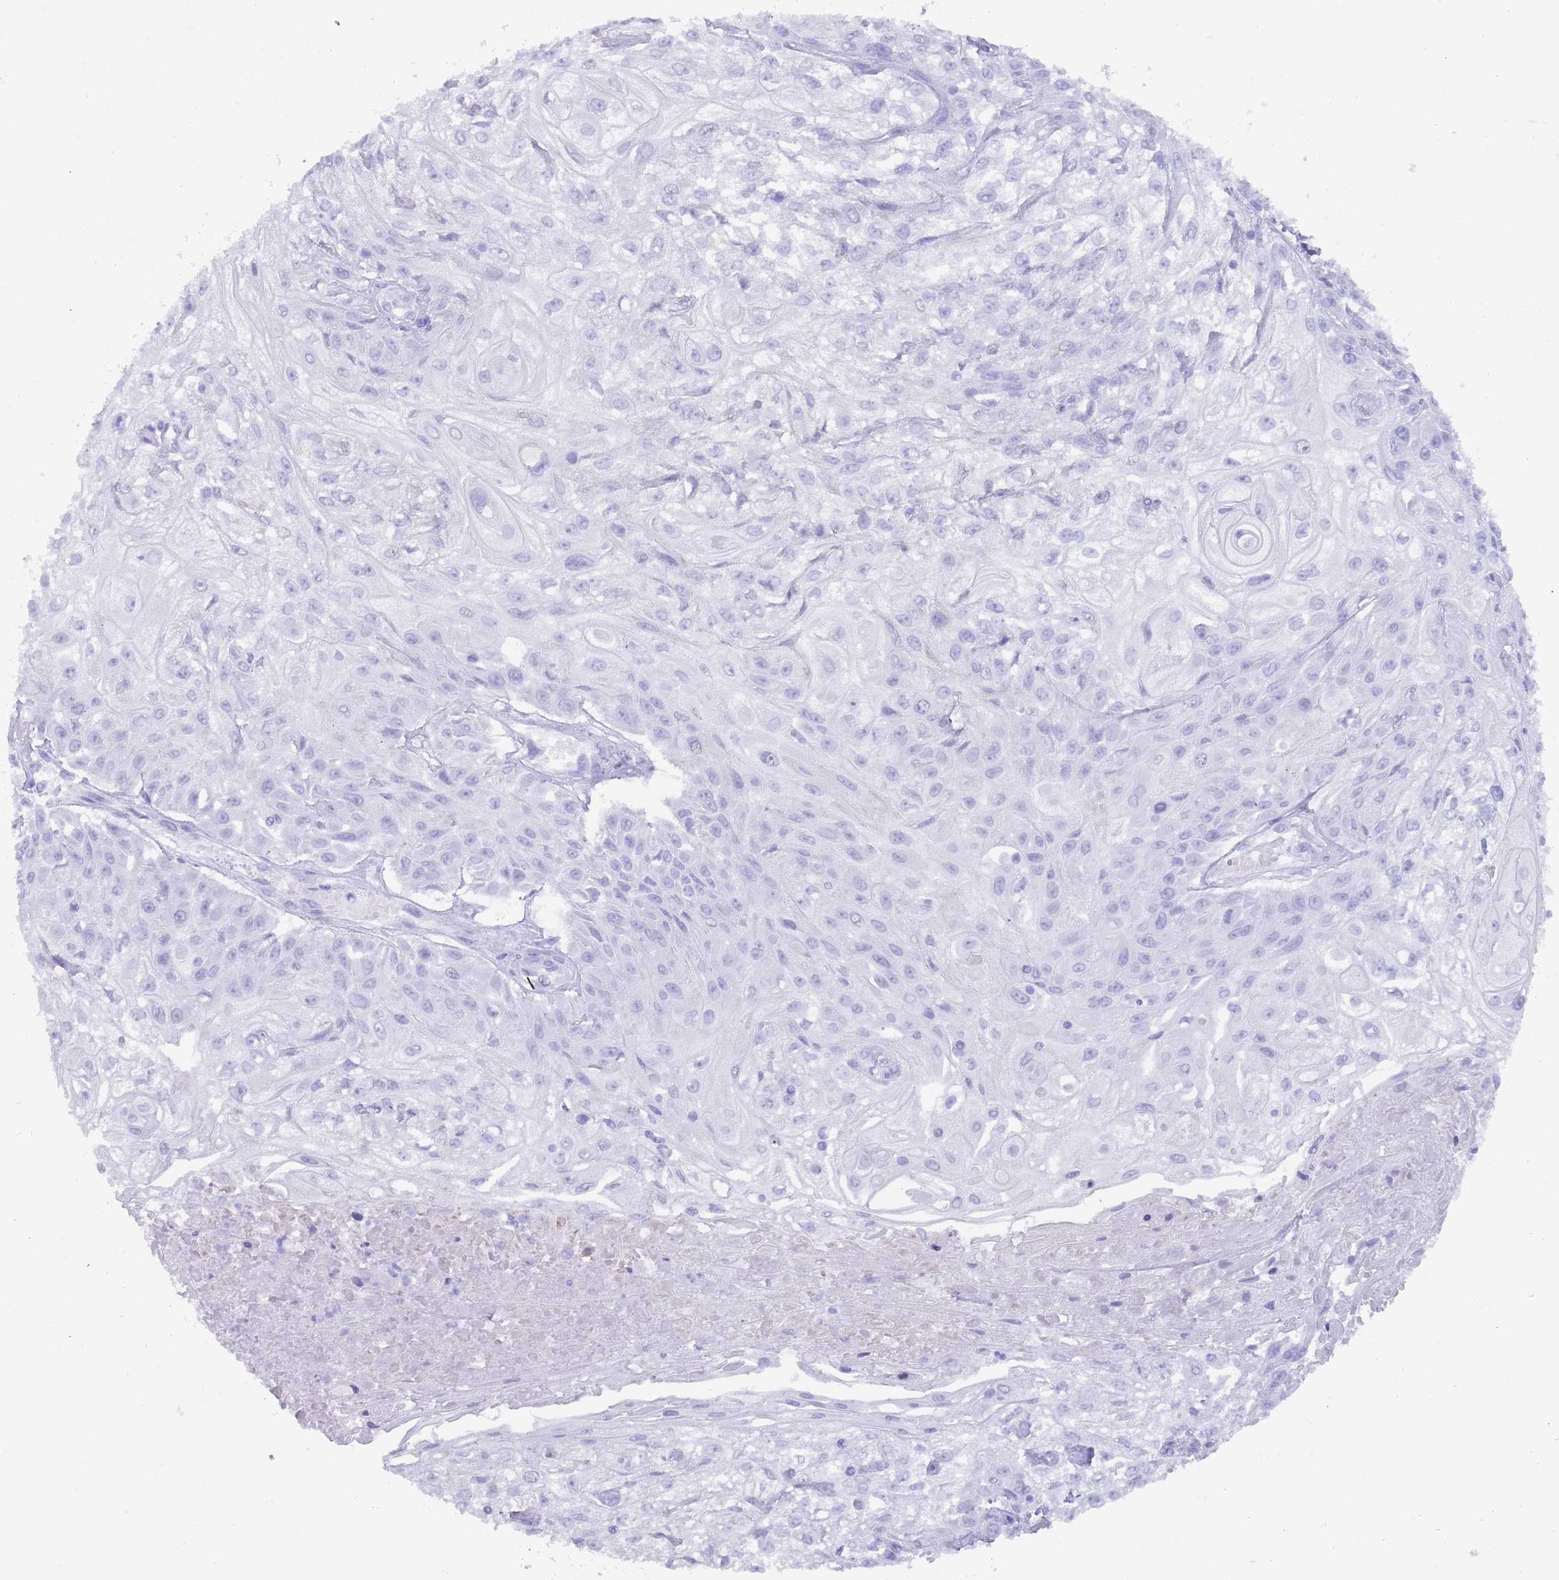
{"staining": {"intensity": "negative", "quantity": "none", "location": "none"}, "tissue": "skin cancer", "cell_type": "Tumor cells", "image_type": "cancer", "snomed": [{"axis": "morphology", "description": "Squamous cell carcinoma, NOS"}, {"axis": "morphology", "description": "Squamous cell carcinoma, metastatic, NOS"}, {"axis": "topography", "description": "Skin"}, {"axis": "topography", "description": "Lymph node"}], "caption": "Tumor cells are negative for brown protein staining in skin cancer.", "gene": "HDAC8", "patient": {"sex": "male", "age": 75}}